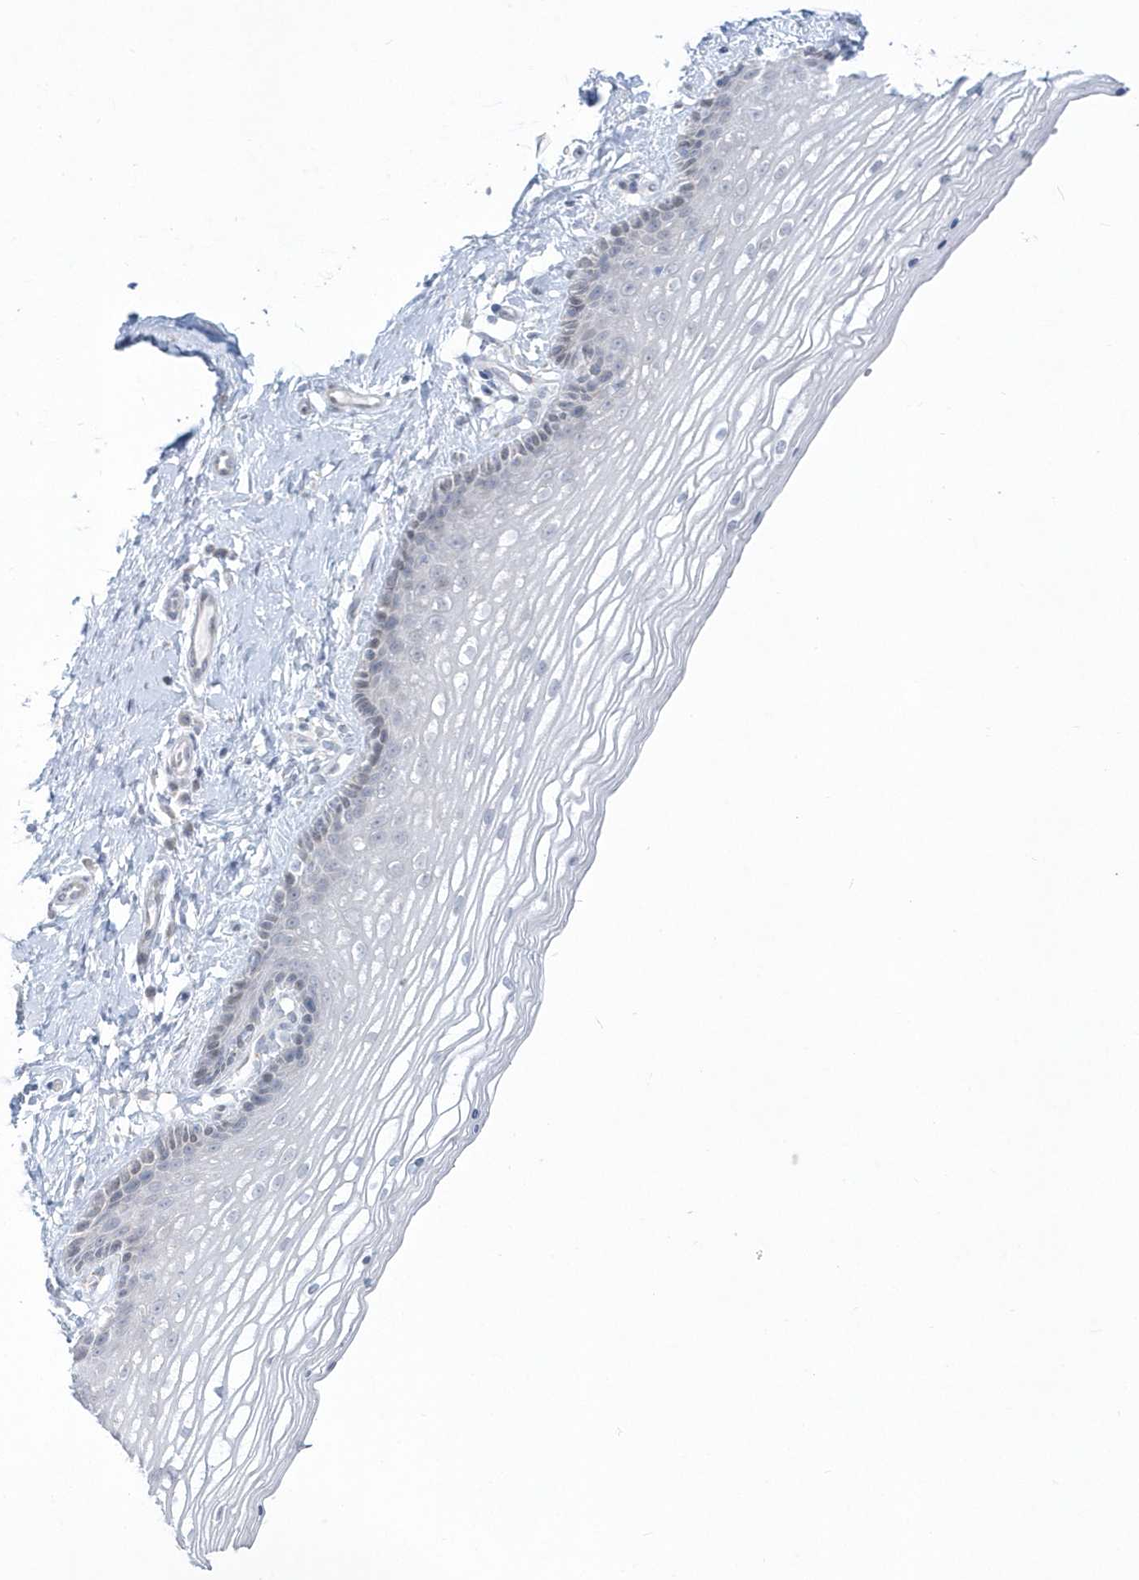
{"staining": {"intensity": "negative", "quantity": "none", "location": "none"}, "tissue": "vagina", "cell_type": "Squamous epithelial cells", "image_type": "normal", "snomed": [{"axis": "morphology", "description": "Normal tissue, NOS"}, {"axis": "topography", "description": "Vagina"}], "caption": "Micrograph shows no significant protein expression in squamous epithelial cells of normal vagina. (Brightfield microscopy of DAB (3,3'-diaminobenzidine) immunohistochemistry (IHC) at high magnification).", "gene": "PCBD1", "patient": {"sex": "female", "age": 46}}